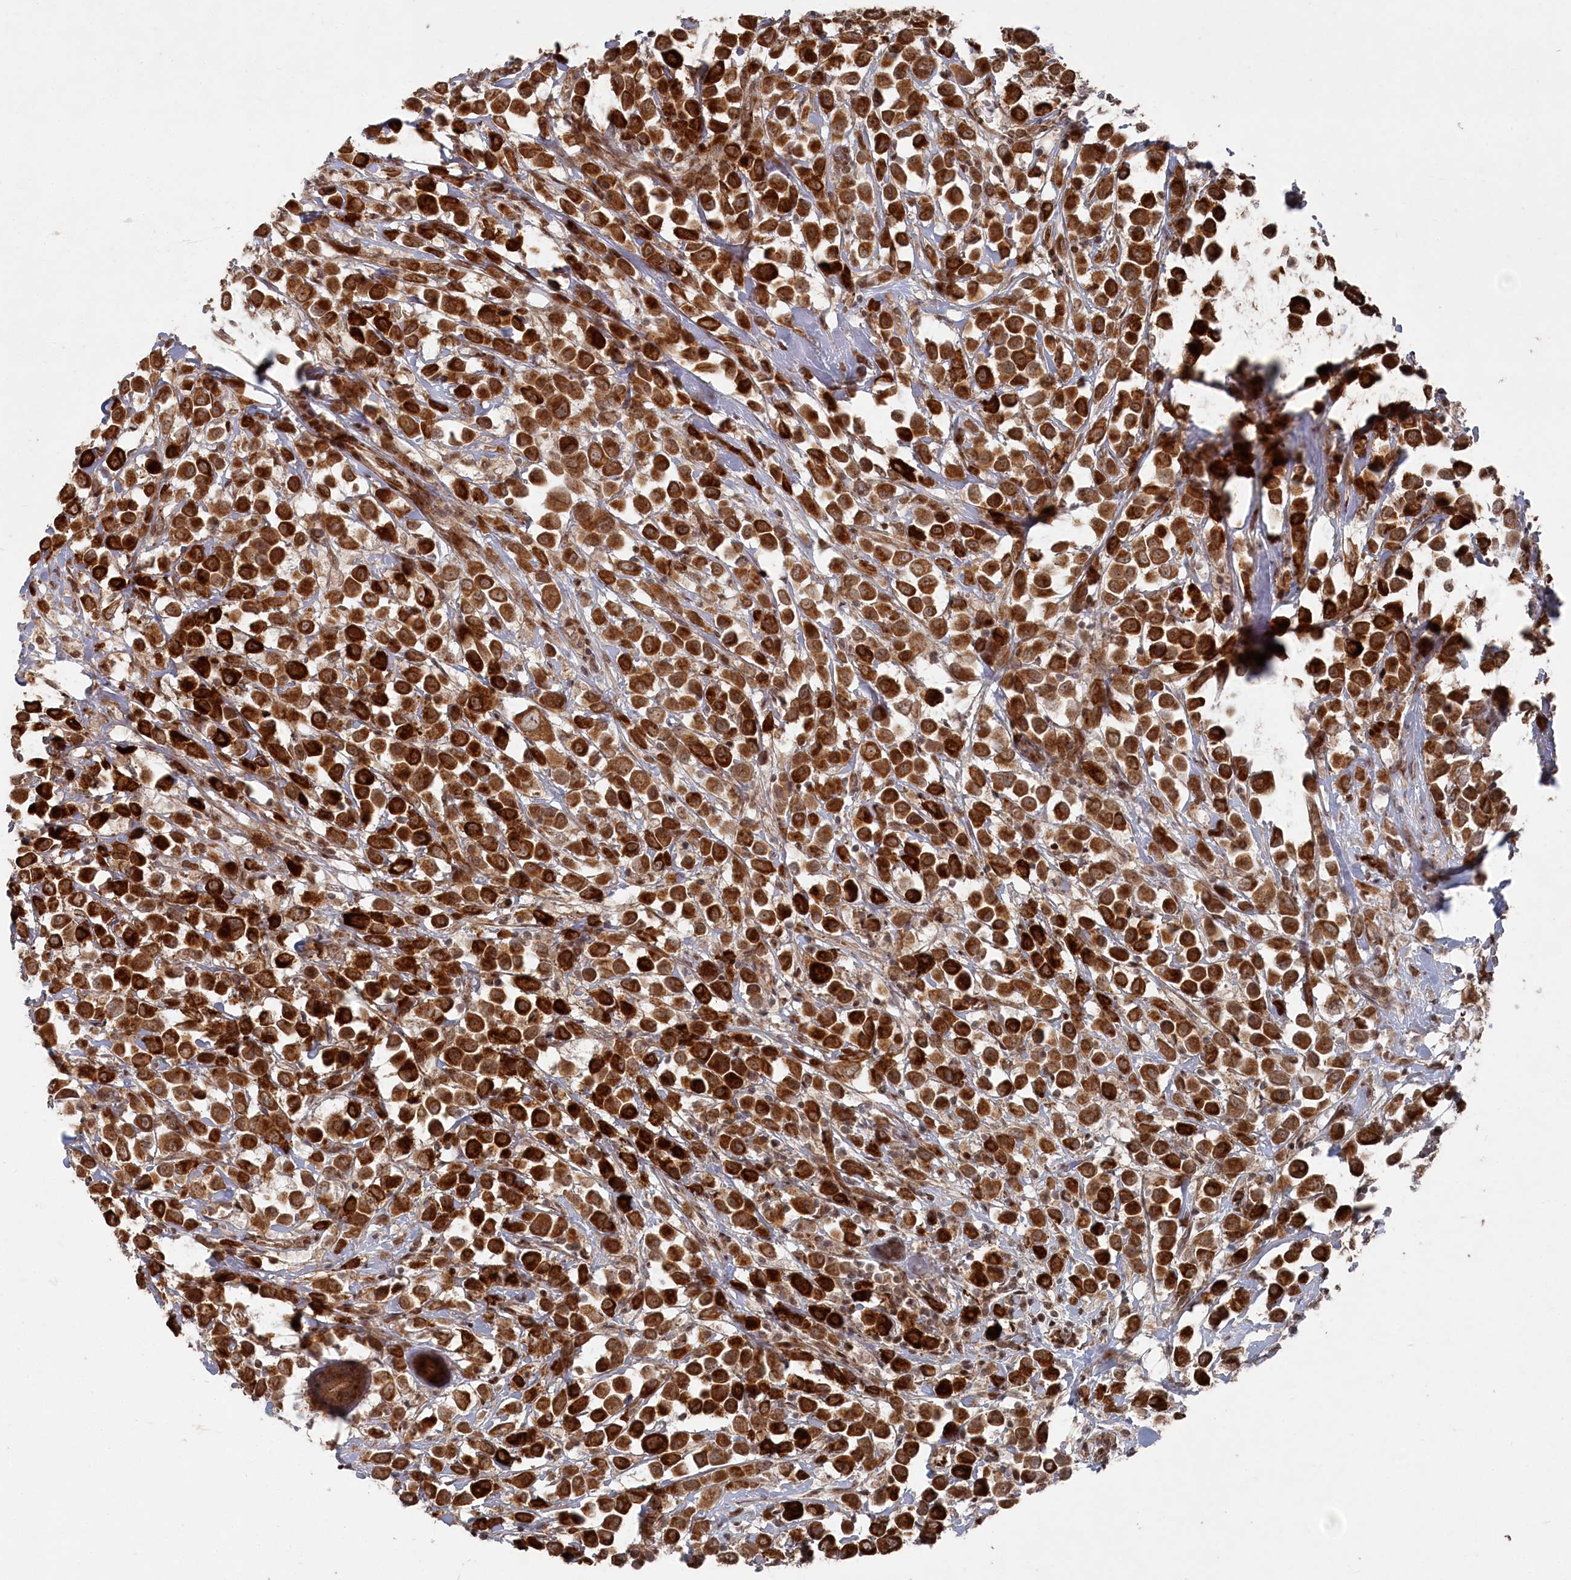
{"staining": {"intensity": "strong", "quantity": ">75%", "location": "cytoplasmic/membranous,nuclear"}, "tissue": "breast cancer", "cell_type": "Tumor cells", "image_type": "cancer", "snomed": [{"axis": "morphology", "description": "Duct carcinoma"}, {"axis": "topography", "description": "Breast"}], "caption": "Breast cancer tissue shows strong cytoplasmic/membranous and nuclear staining in approximately >75% of tumor cells, visualized by immunohistochemistry. Nuclei are stained in blue.", "gene": "POLR3A", "patient": {"sex": "female", "age": 61}}